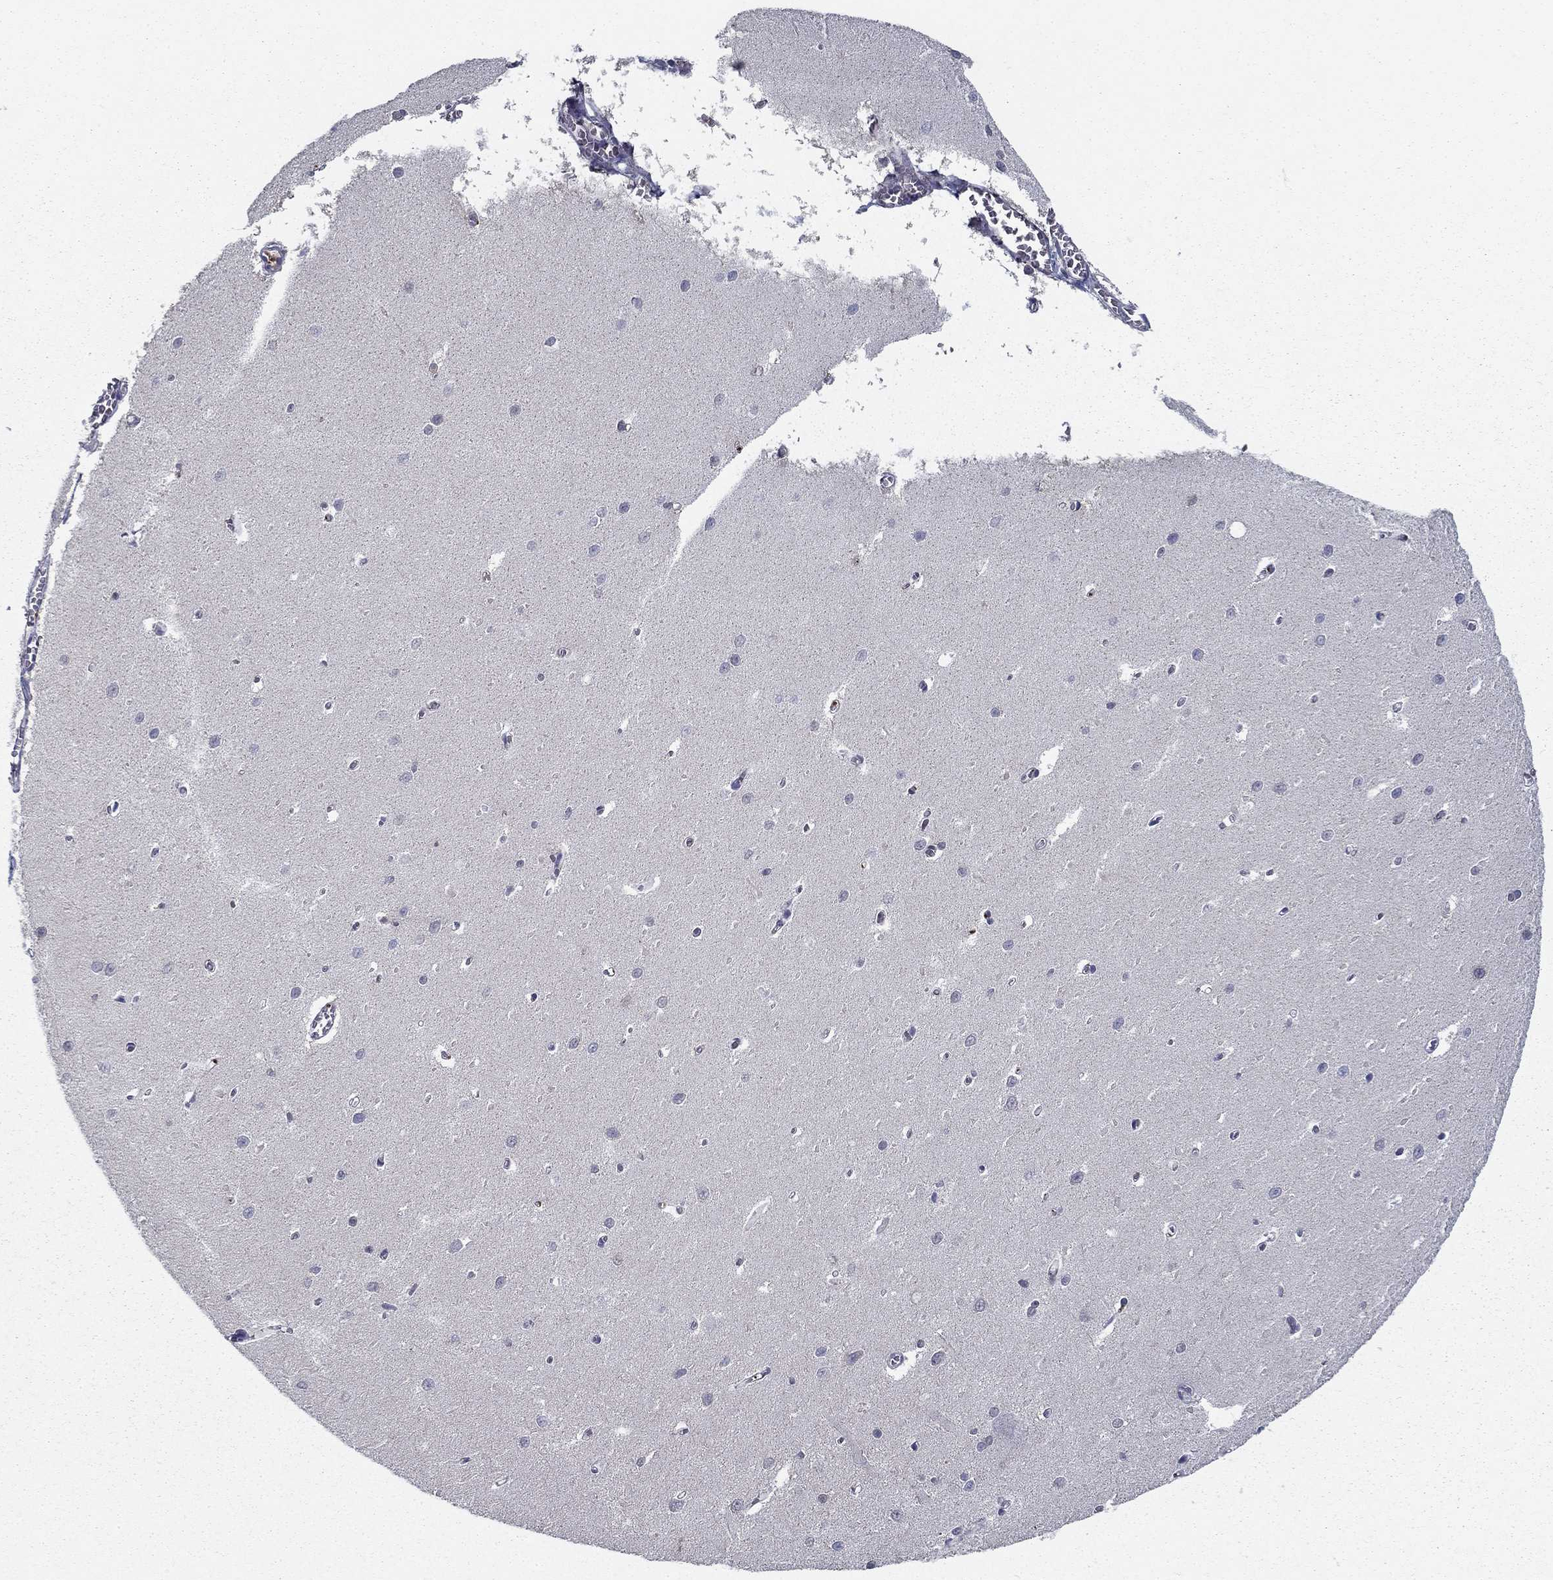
{"staining": {"intensity": "negative", "quantity": "none", "location": "none"}, "tissue": "cerebellum", "cell_type": "Cells in granular layer", "image_type": "normal", "snomed": [{"axis": "morphology", "description": "Normal tissue, NOS"}, {"axis": "topography", "description": "Cerebellum"}], "caption": "This is an IHC histopathology image of normal cerebellum. There is no positivity in cells in granular layer.", "gene": "NIT2", "patient": {"sex": "female", "age": 64}}